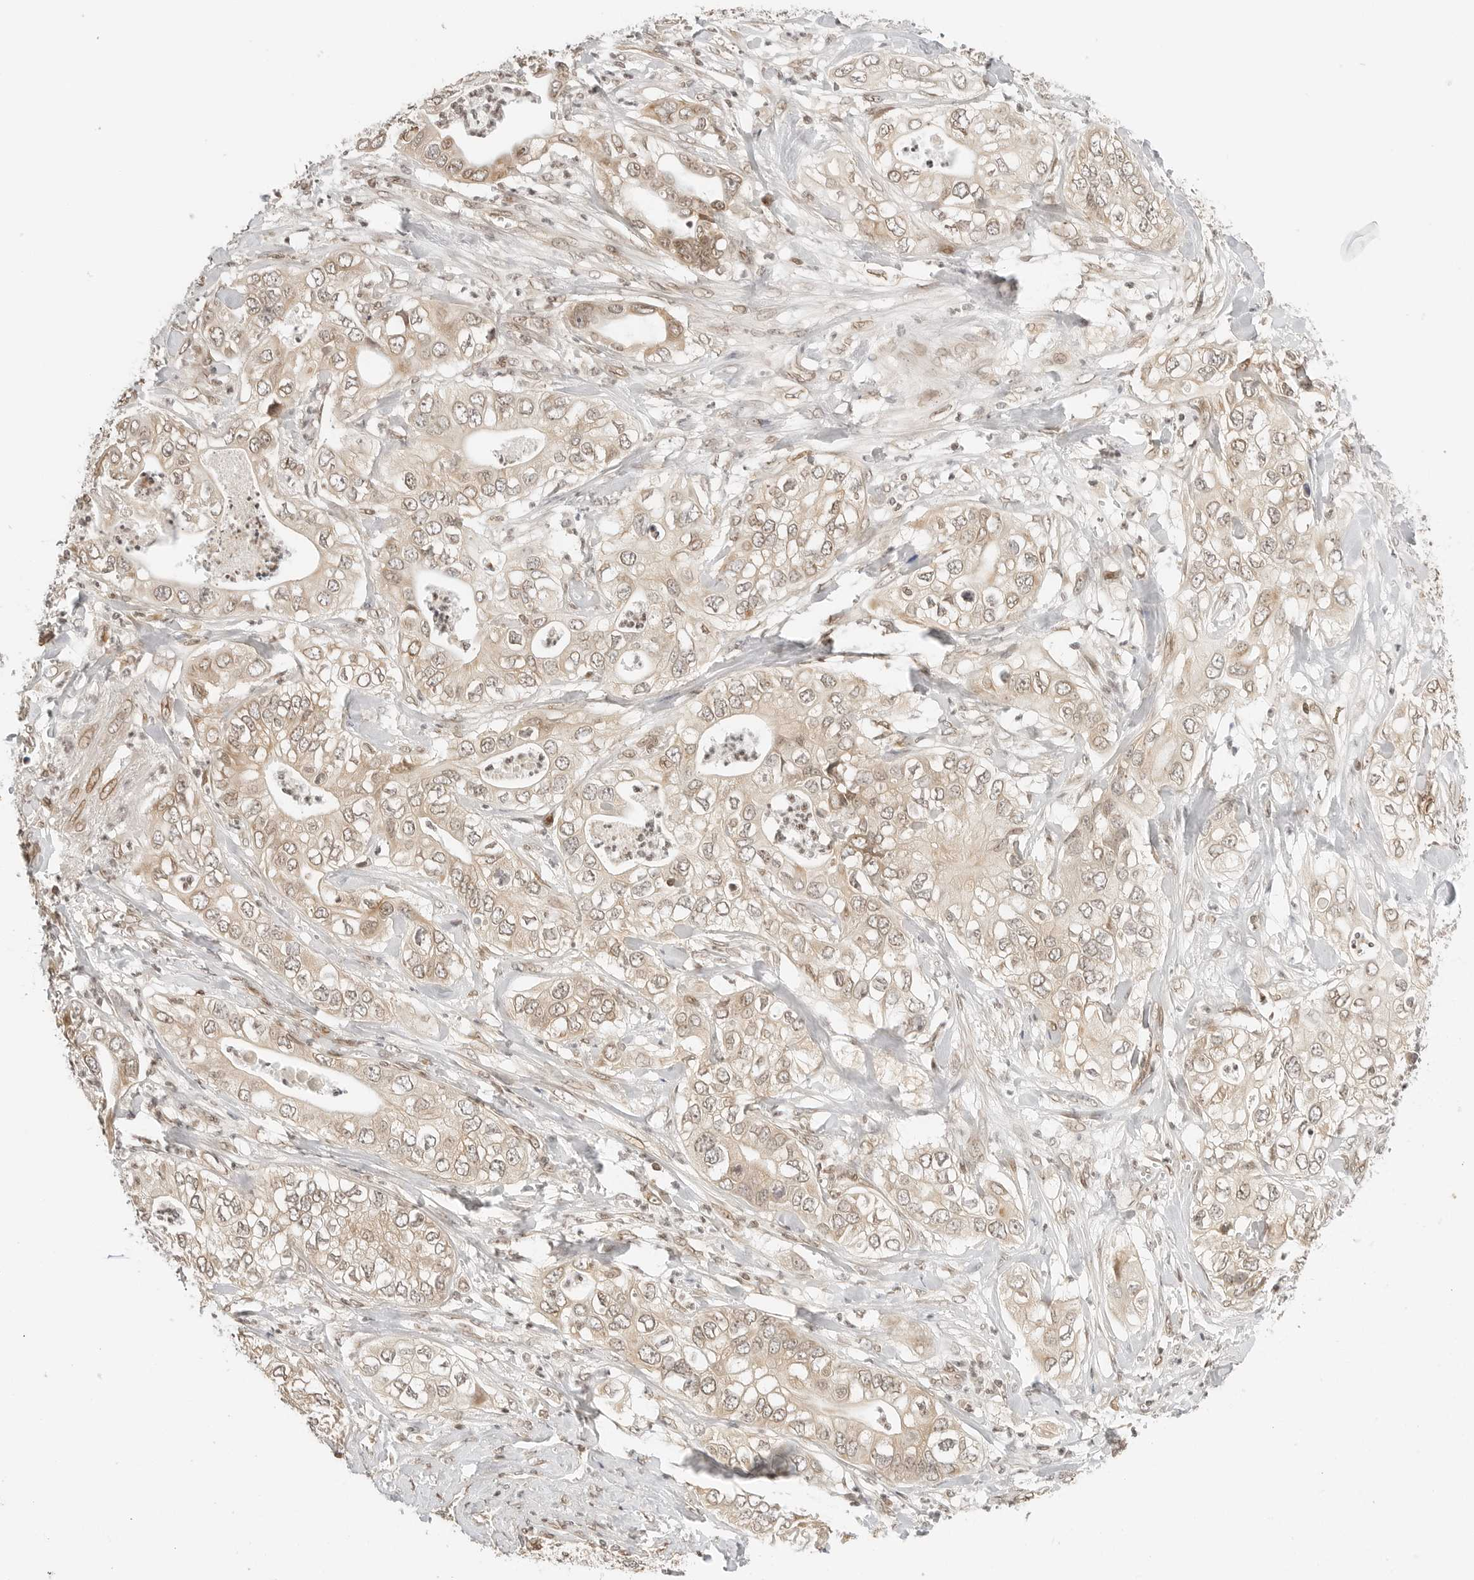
{"staining": {"intensity": "weak", "quantity": ">75%", "location": "cytoplasmic/membranous,nuclear"}, "tissue": "pancreatic cancer", "cell_type": "Tumor cells", "image_type": "cancer", "snomed": [{"axis": "morphology", "description": "Adenocarcinoma, NOS"}, {"axis": "topography", "description": "Pancreas"}], "caption": "Adenocarcinoma (pancreatic) stained with IHC demonstrates weak cytoplasmic/membranous and nuclear expression in about >75% of tumor cells.", "gene": "POLH", "patient": {"sex": "female", "age": 78}}